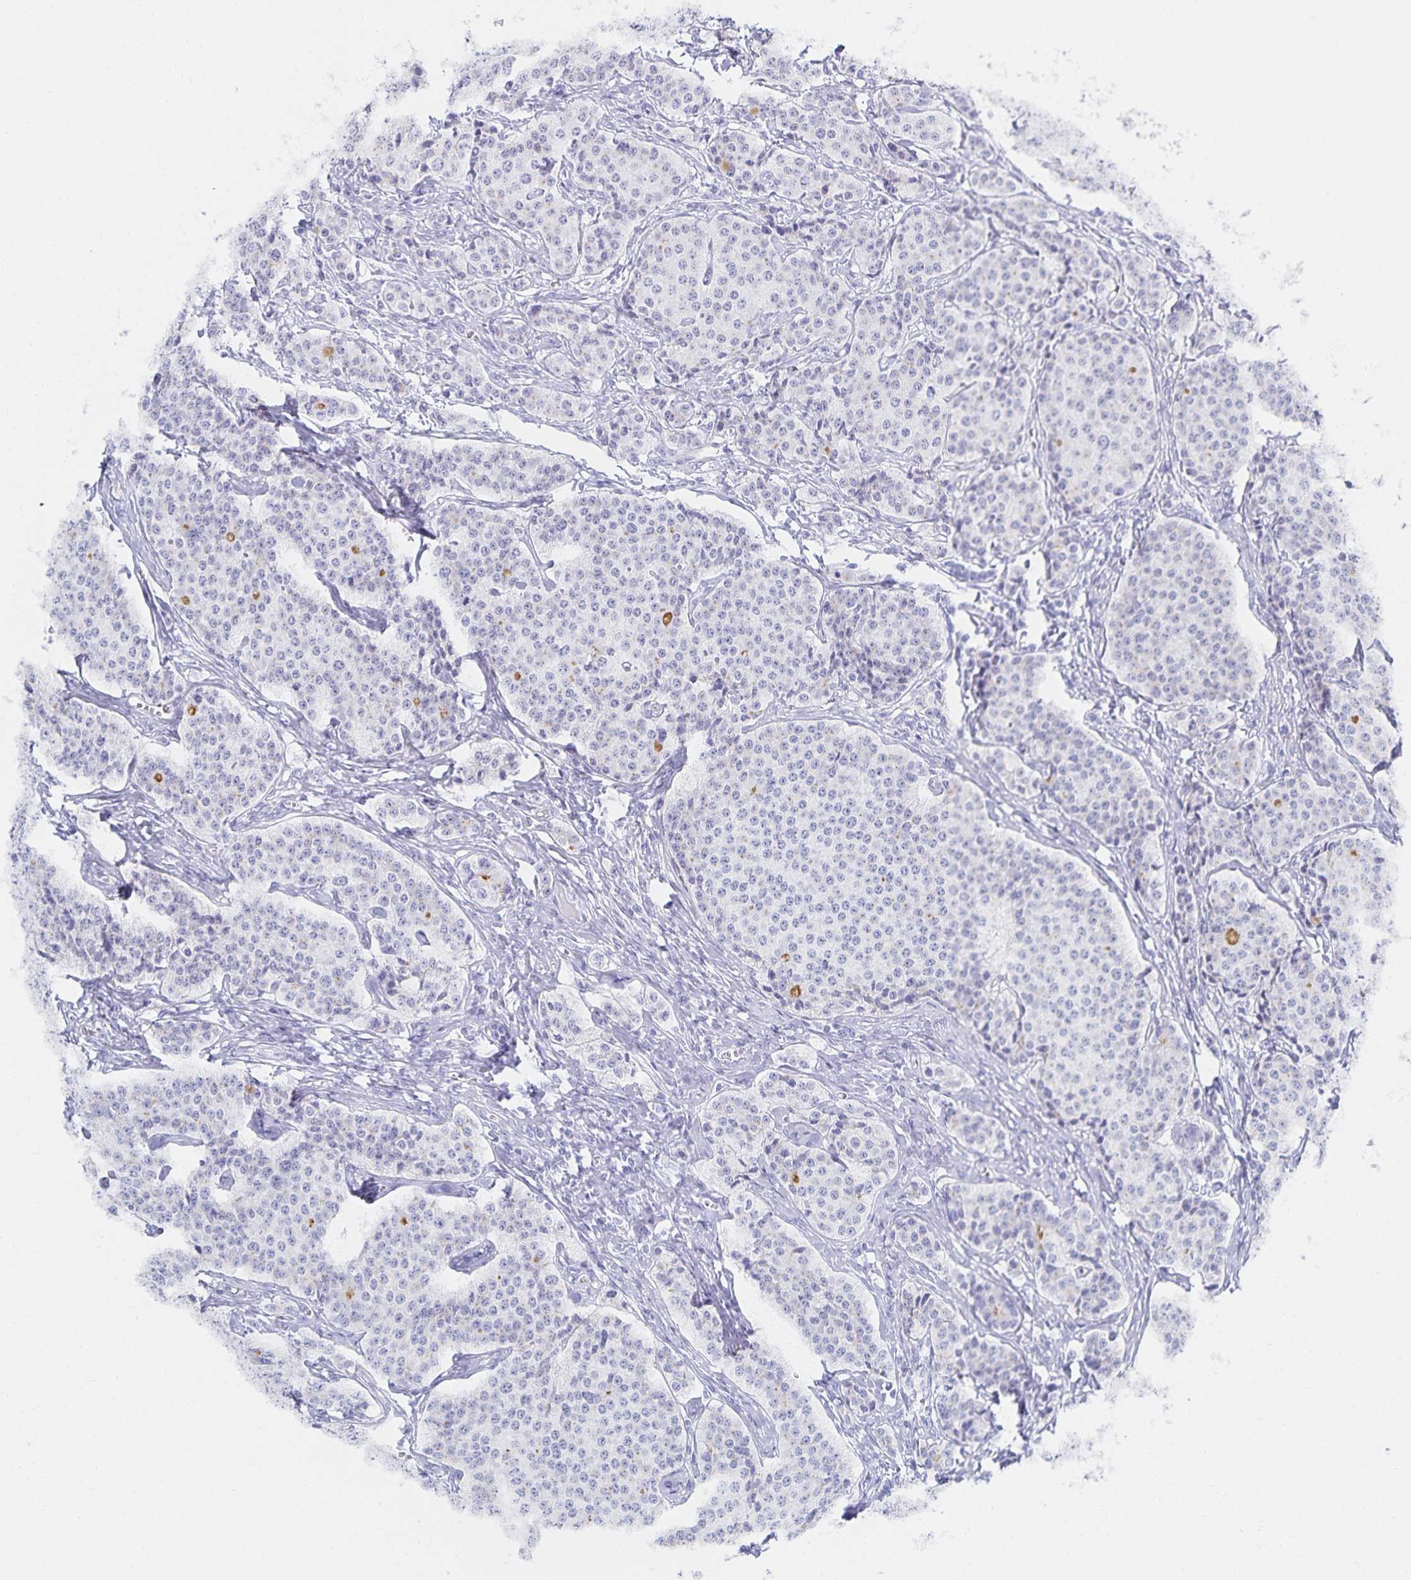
{"staining": {"intensity": "moderate", "quantity": "<25%", "location": "cytoplasmic/membranous"}, "tissue": "carcinoid", "cell_type": "Tumor cells", "image_type": "cancer", "snomed": [{"axis": "morphology", "description": "Carcinoid, malignant, NOS"}, {"axis": "topography", "description": "Small intestine"}], "caption": "IHC of malignant carcinoid displays low levels of moderate cytoplasmic/membranous staining in approximately <25% of tumor cells. (Stains: DAB (3,3'-diaminobenzidine) in brown, nuclei in blue, Microscopy: brightfield microscopy at high magnification).", "gene": "SNTN", "patient": {"sex": "female", "age": 64}}